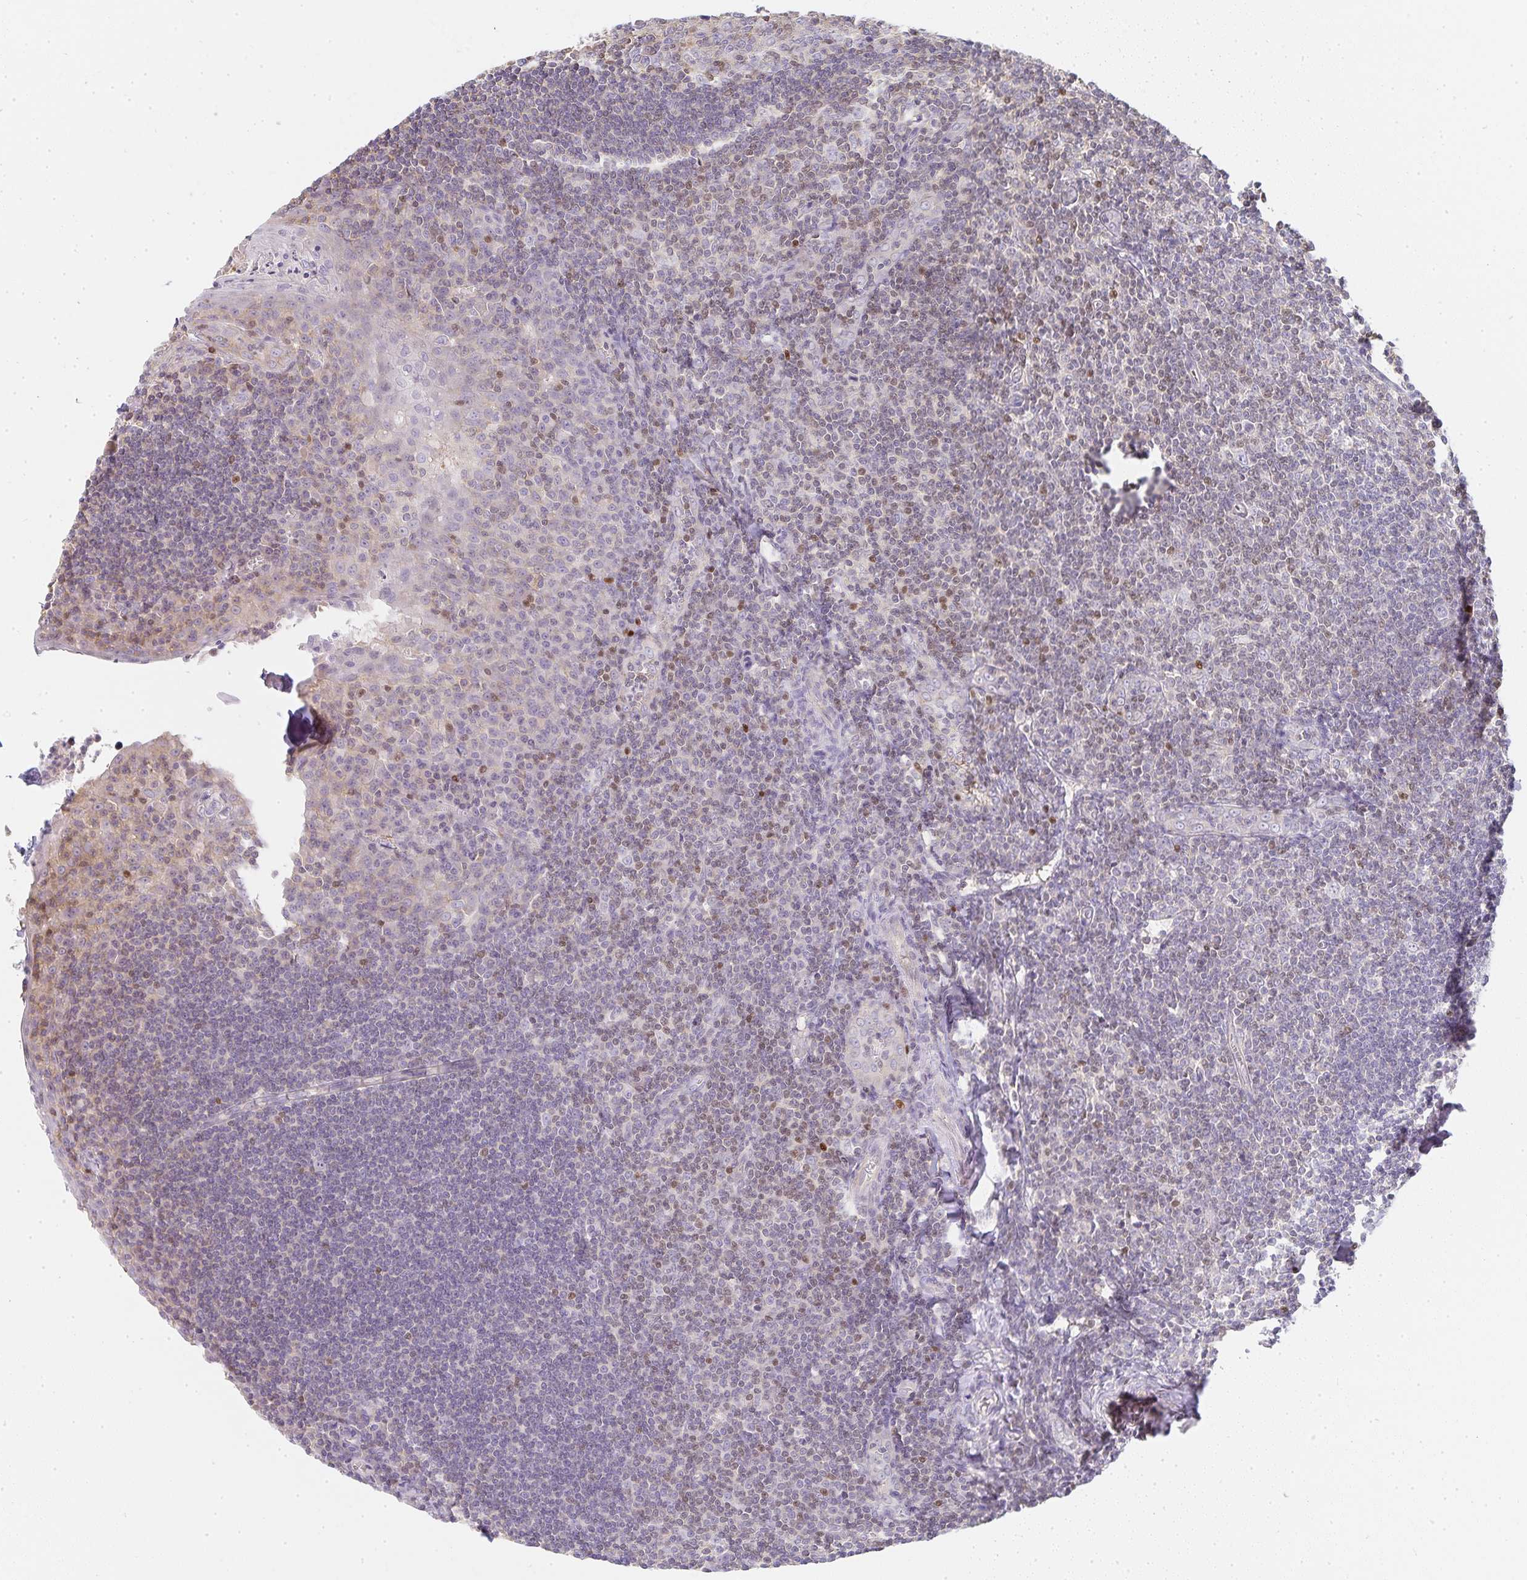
{"staining": {"intensity": "negative", "quantity": "none", "location": "none"}, "tissue": "tonsil", "cell_type": "Germinal center cells", "image_type": "normal", "snomed": [{"axis": "morphology", "description": "Normal tissue, NOS"}, {"axis": "topography", "description": "Tonsil"}], "caption": "This is a photomicrograph of IHC staining of unremarkable tonsil, which shows no staining in germinal center cells.", "gene": "GATA3", "patient": {"sex": "male", "age": 27}}